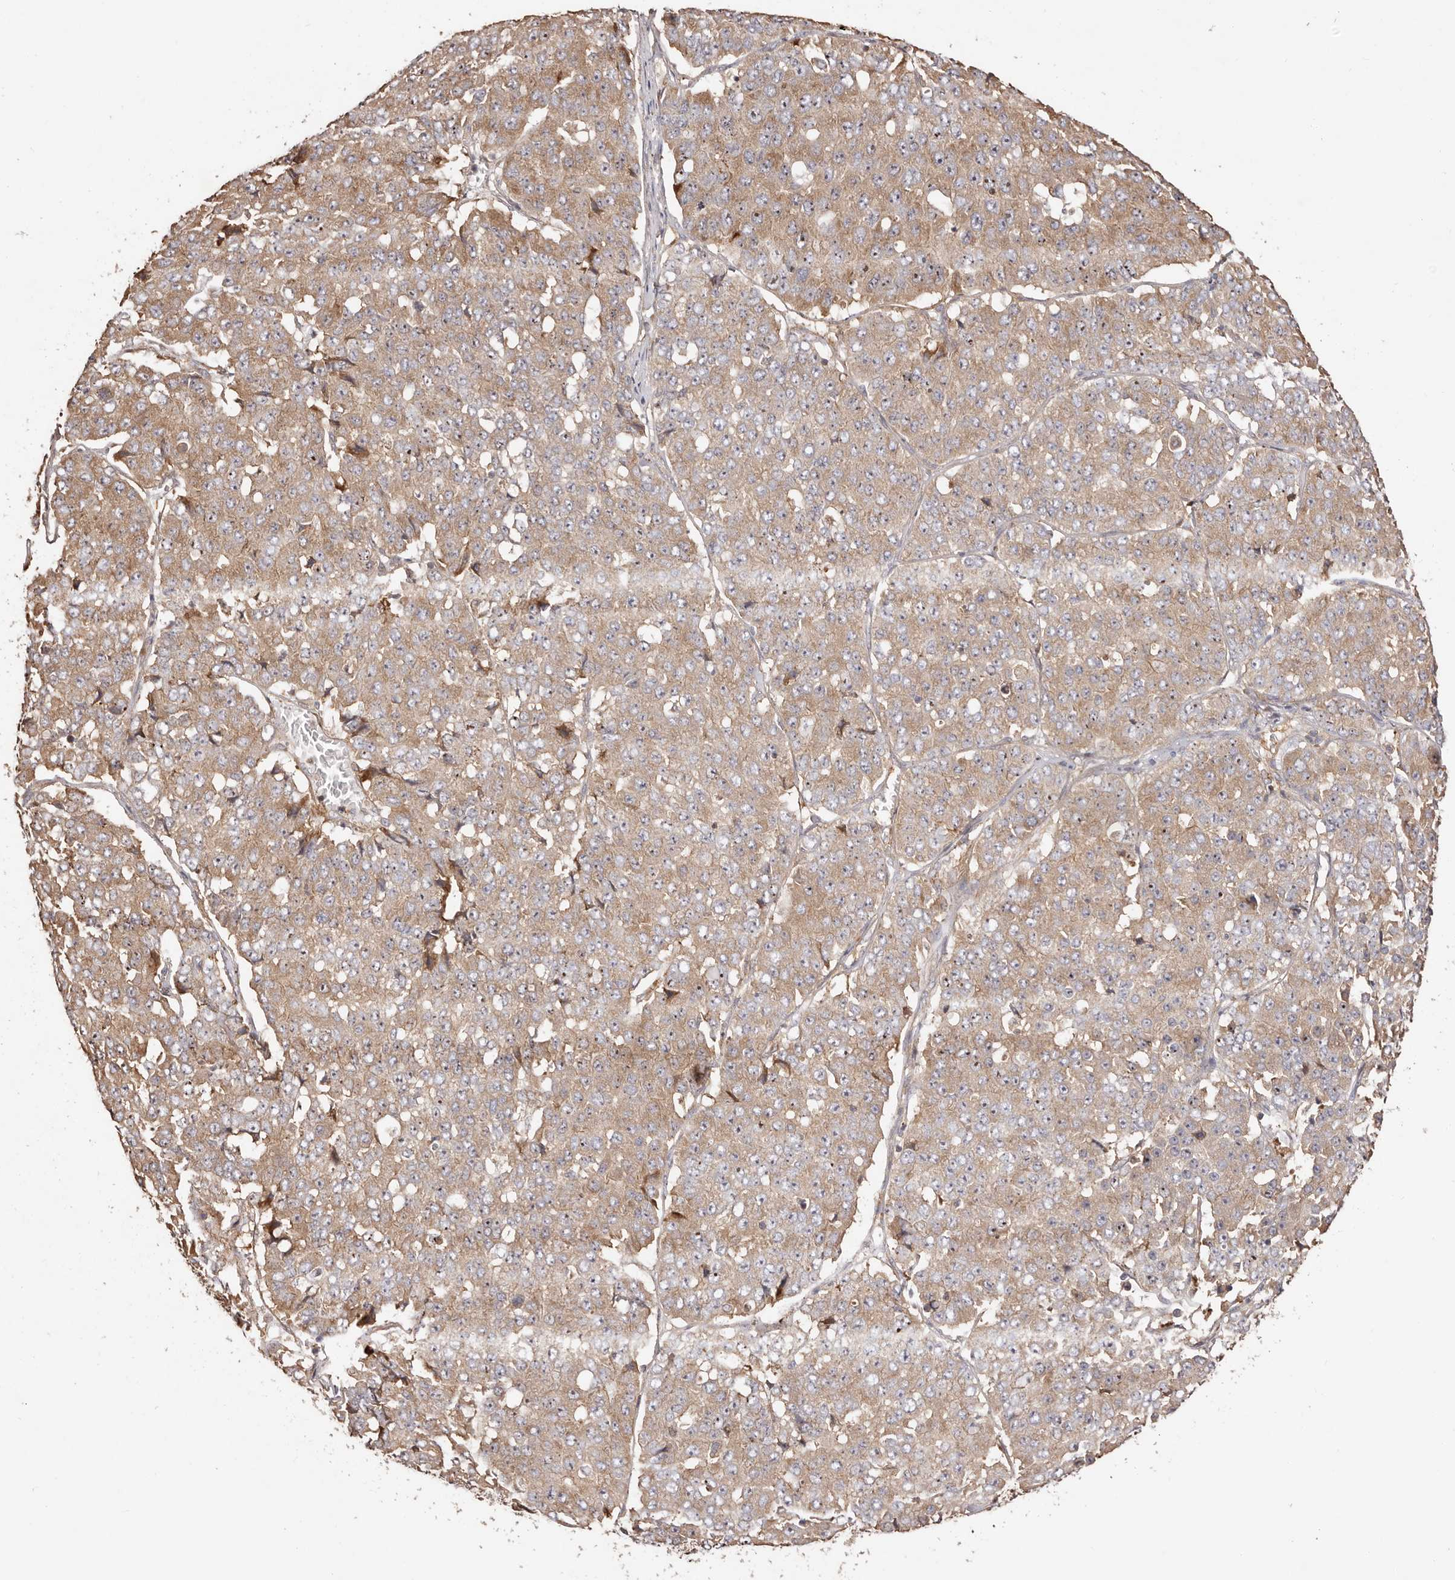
{"staining": {"intensity": "moderate", "quantity": ">75%", "location": "cytoplasmic/membranous,nuclear"}, "tissue": "pancreatic cancer", "cell_type": "Tumor cells", "image_type": "cancer", "snomed": [{"axis": "morphology", "description": "Adenocarcinoma, NOS"}, {"axis": "topography", "description": "Pancreas"}], "caption": "The immunohistochemical stain labels moderate cytoplasmic/membranous and nuclear positivity in tumor cells of adenocarcinoma (pancreatic) tissue. (Stains: DAB (3,3'-diaminobenzidine) in brown, nuclei in blue, Microscopy: brightfield microscopy at high magnification).", "gene": "RPS6", "patient": {"sex": "male", "age": 50}}